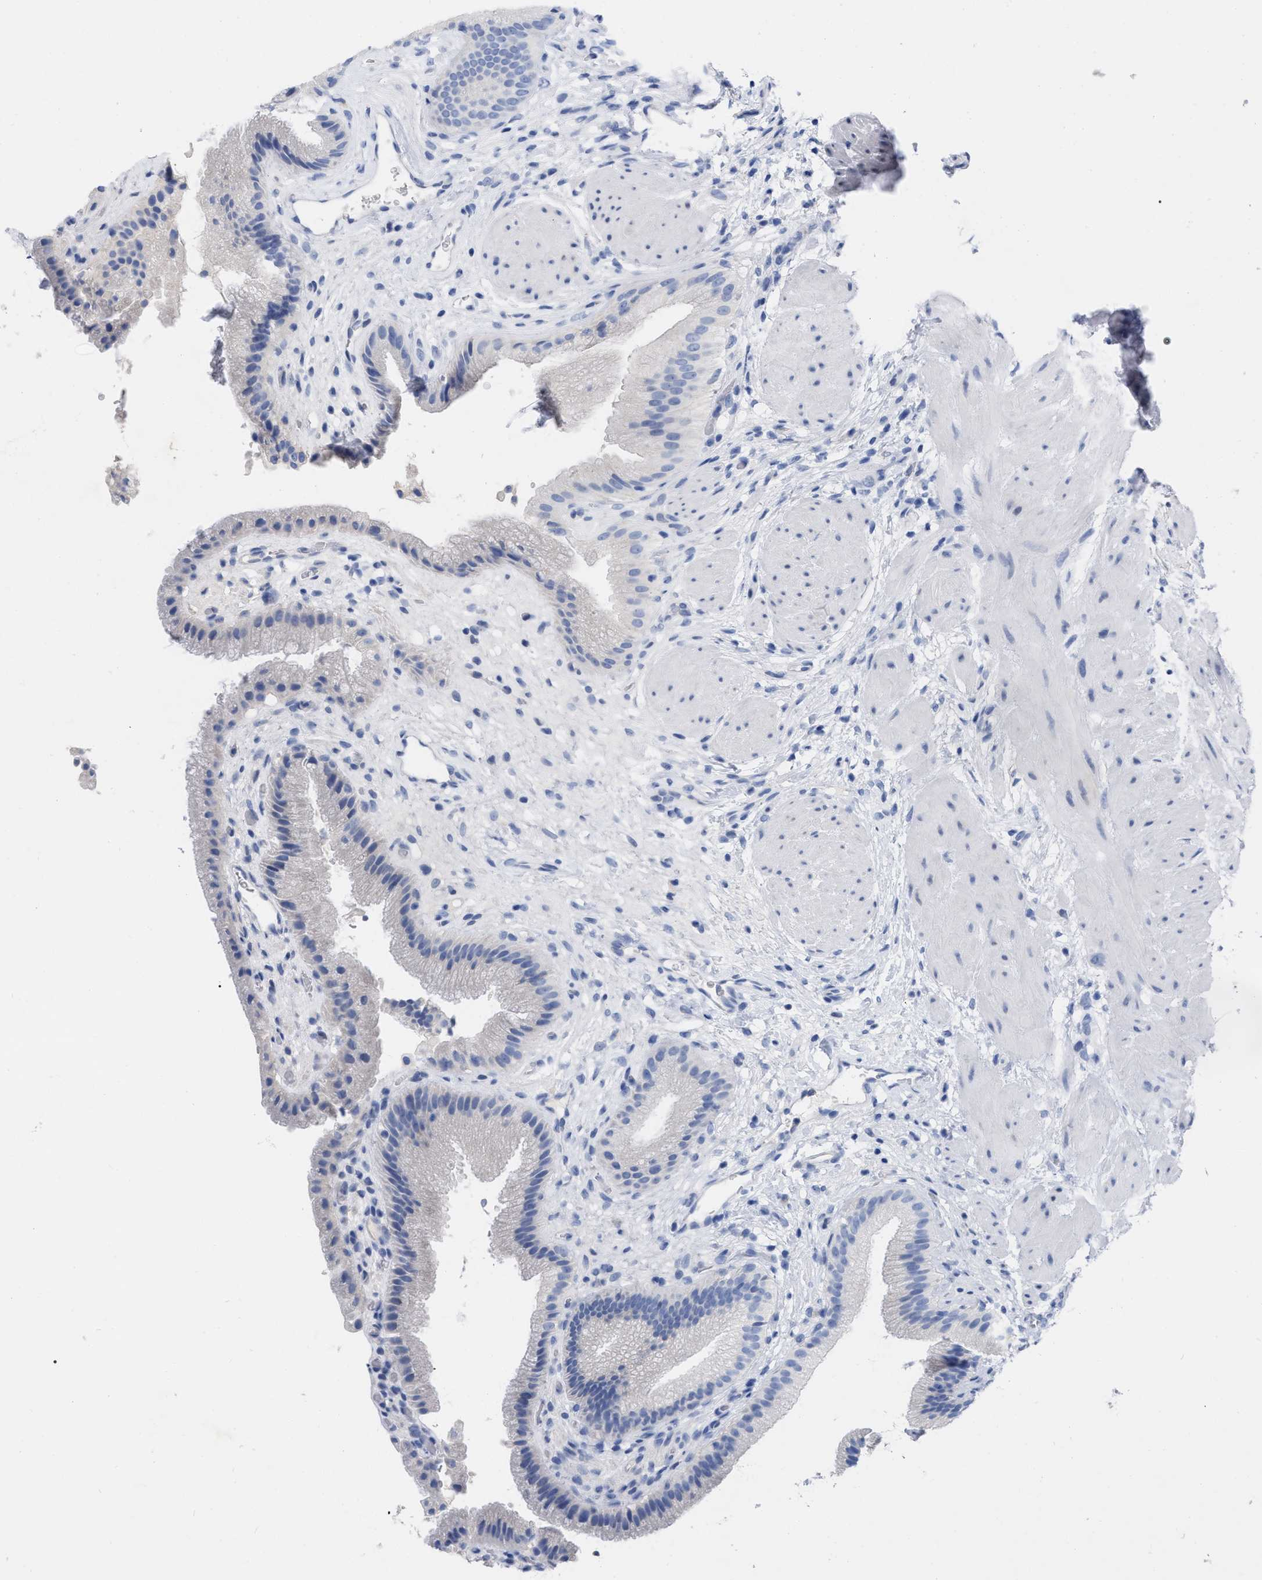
{"staining": {"intensity": "negative", "quantity": "none", "location": "none"}, "tissue": "gallbladder", "cell_type": "Glandular cells", "image_type": "normal", "snomed": [{"axis": "morphology", "description": "Normal tissue, NOS"}, {"axis": "topography", "description": "Gallbladder"}], "caption": "Immunohistochemistry histopathology image of benign gallbladder: gallbladder stained with DAB shows no significant protein expression in glandular cells. The staining is performed using DAB brown chromogen with nuclei counter-stained in using hematoxylin.", "gene": "HAPLN1", "patient": {"sex": "male", "age": 49}}